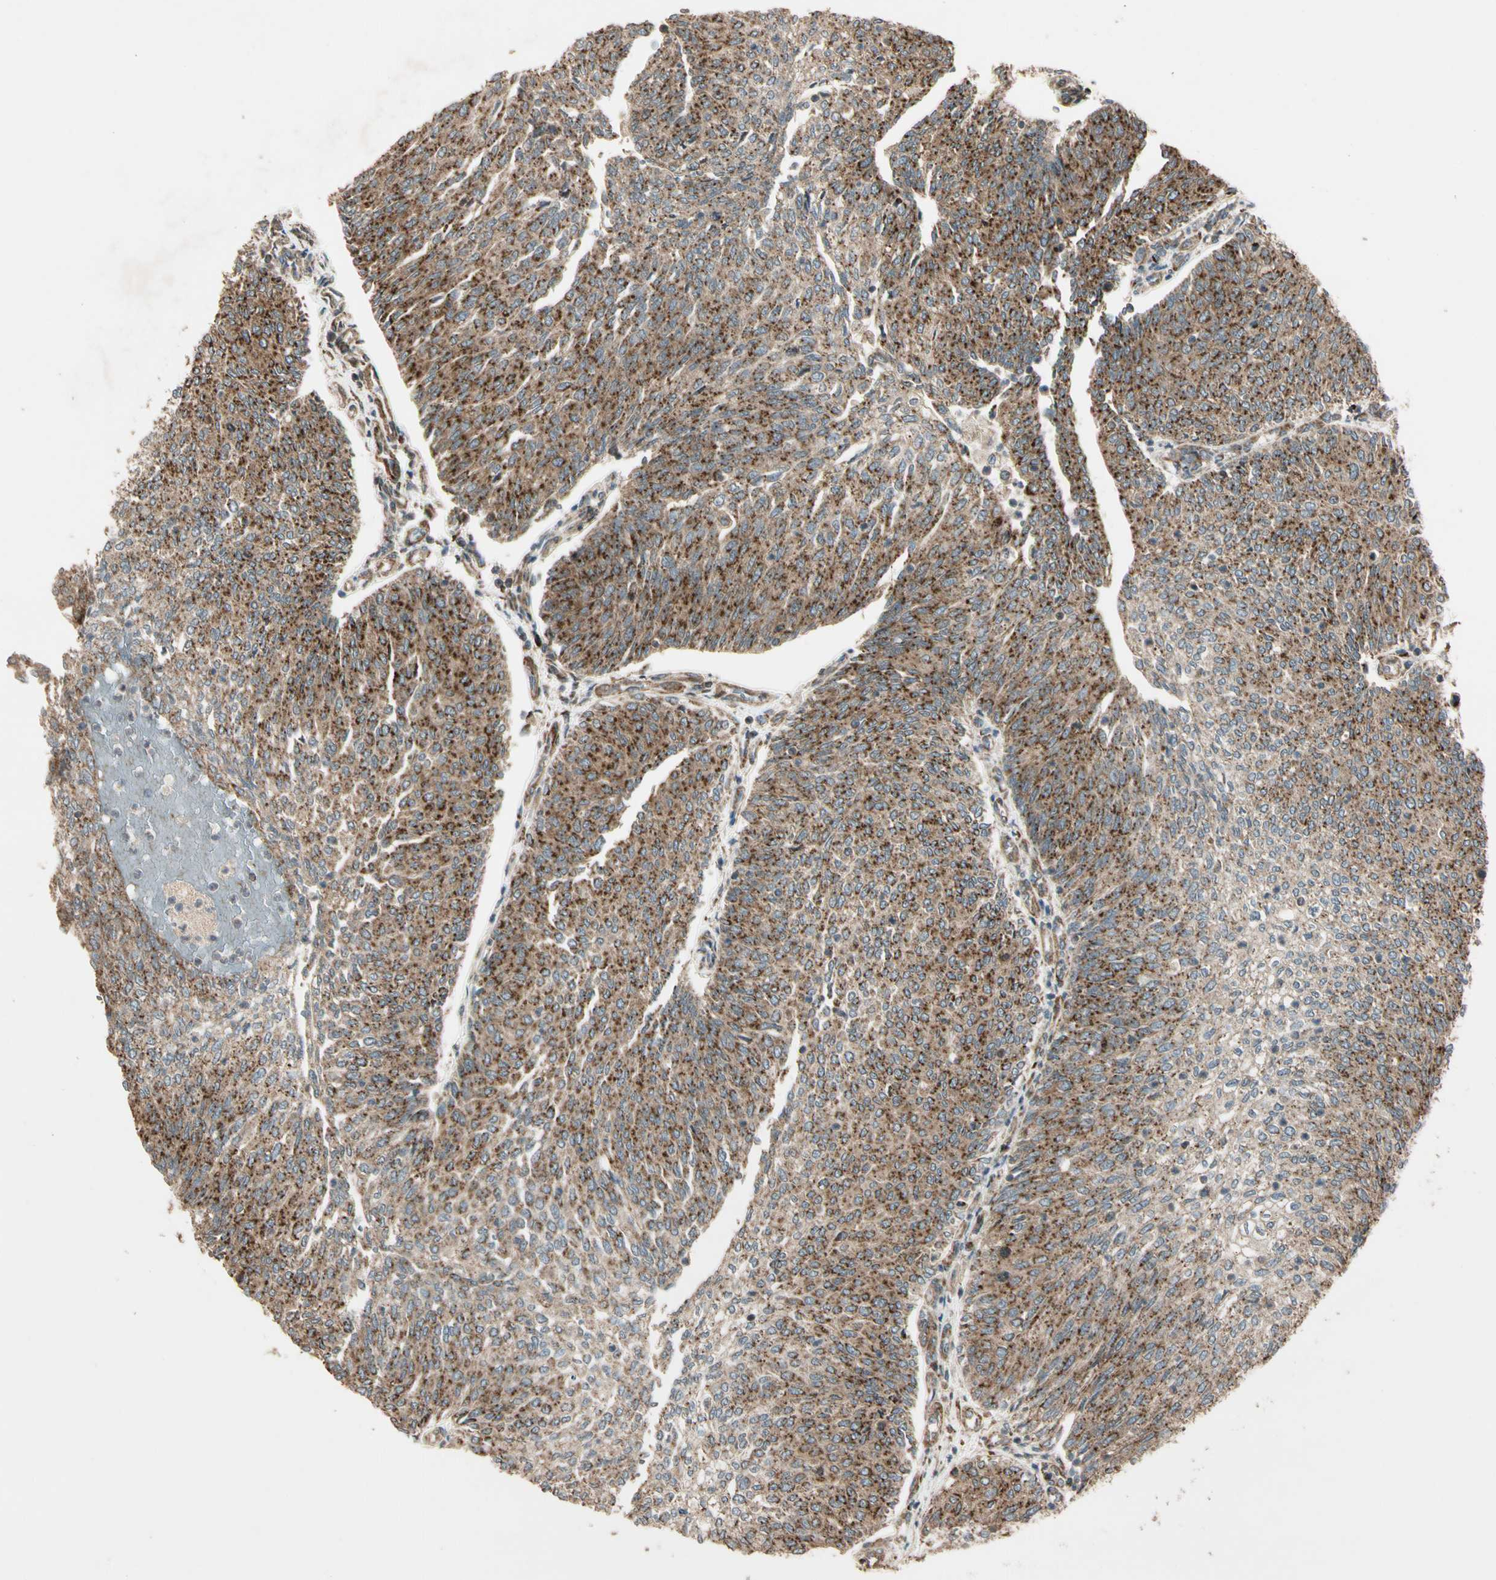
{"staining": {"intensity": "moderate", "quantity": ">75%", "location": "cytoplasmic/membranous"}, "tissue": "urothelial cancer", "cell_type": "Tumor cells", "image_type": "cancer", "snomed": [{"axis": "morphology", "description": "Urothelial carcinoma, Low grade"}, {"axis": "topography", "description": "Urinary bladder"}], "caption": "Low-grade urothelial carcinoma stained with a brown dye exhibits moderate cytoplasmic/membranous positive expression in about >75% of tumor cells.", "gene": "GCK", "patient": {"sex": "female", "age": 79}}